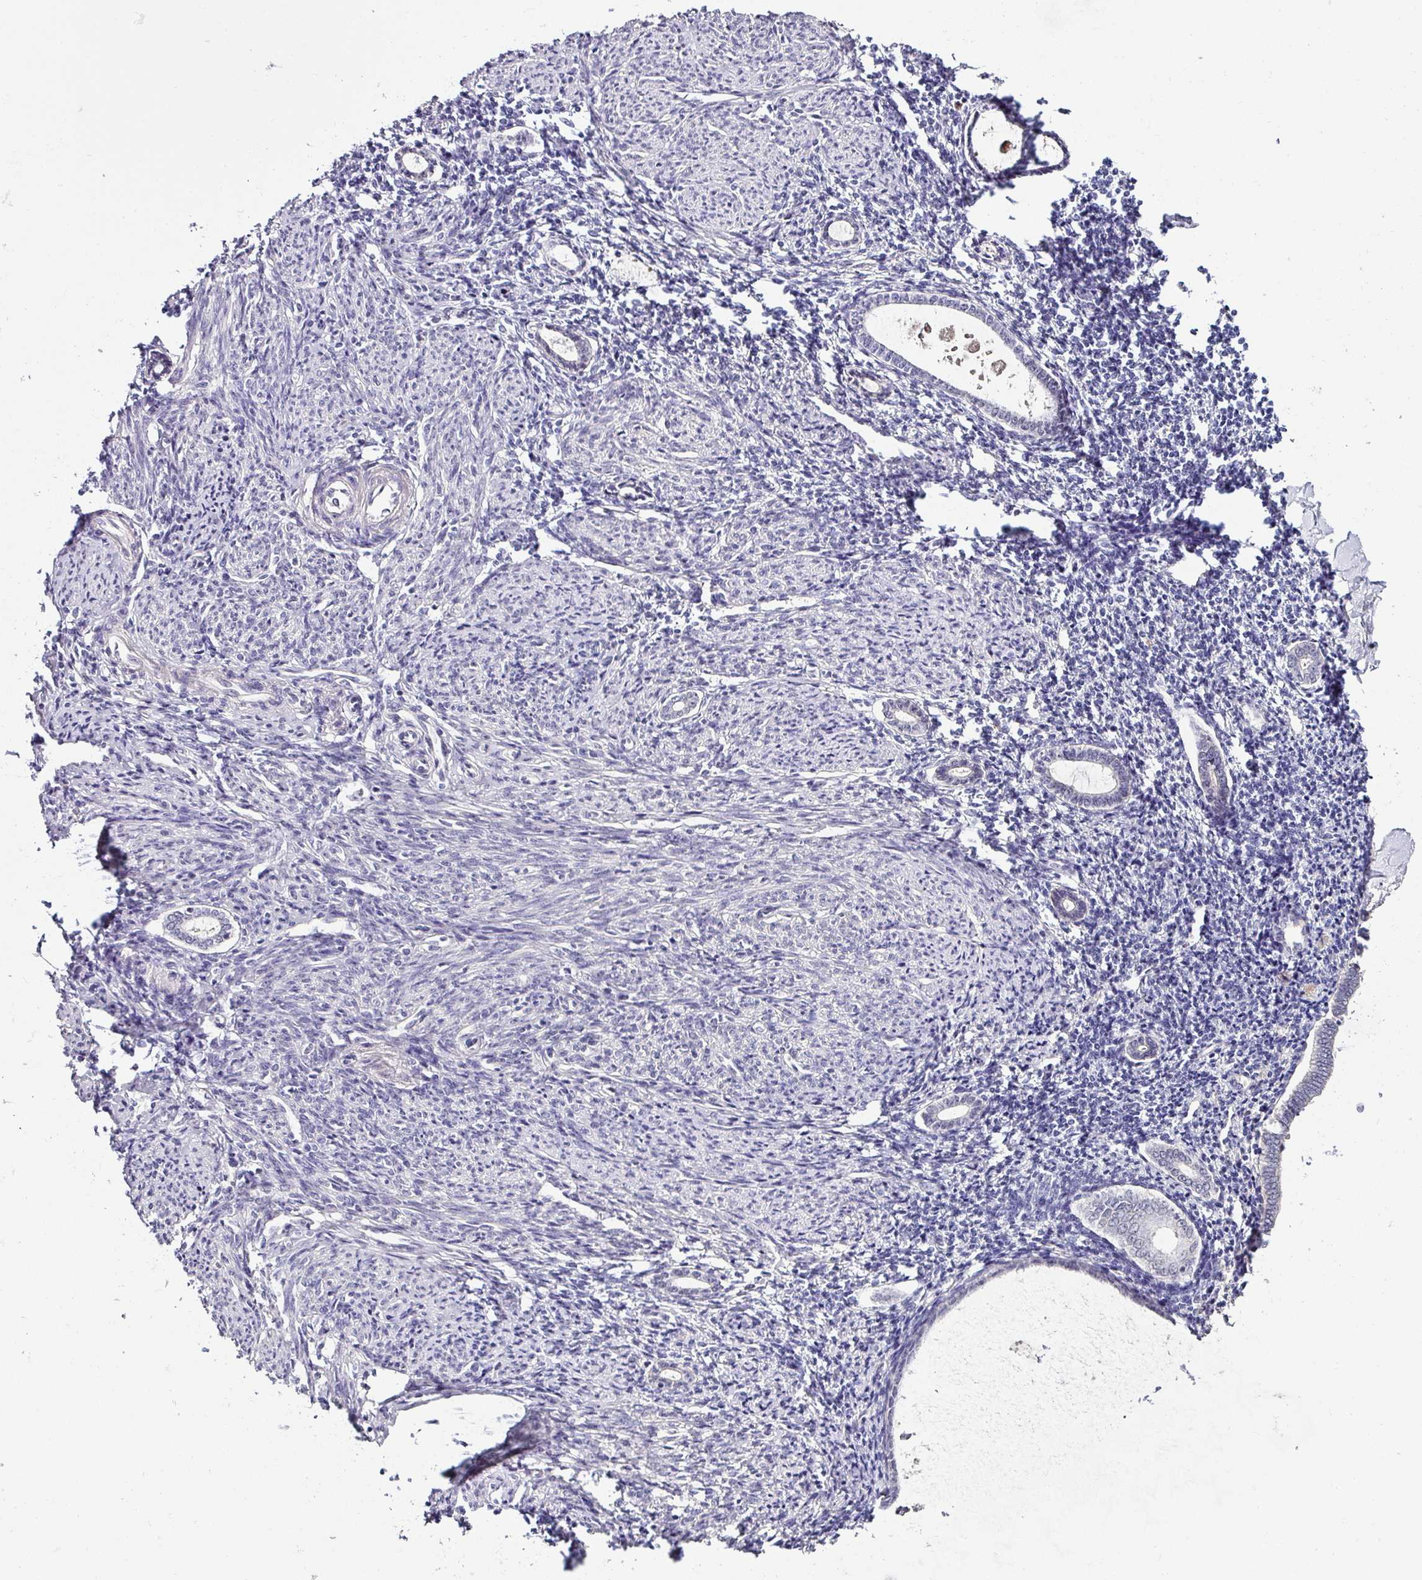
{"staining": {"intensity": "negative", "quantity": "none", "location": "none"}, "tissue": "endometrium", "cell_type": "Cells in endometrial stroma", "image_type": "normal", "snomed": [{"axis": "morphology", "description": "Normal tissue, NOS"}, {"axis": "topography", "description": "Endometrium"}], "caption": "Endometrium stained for a protein using IHC demonstrates no positivity cells in endometrial stroma.", "gene": "NAPSA", "patient": {"sex": "female", "age": 63}}